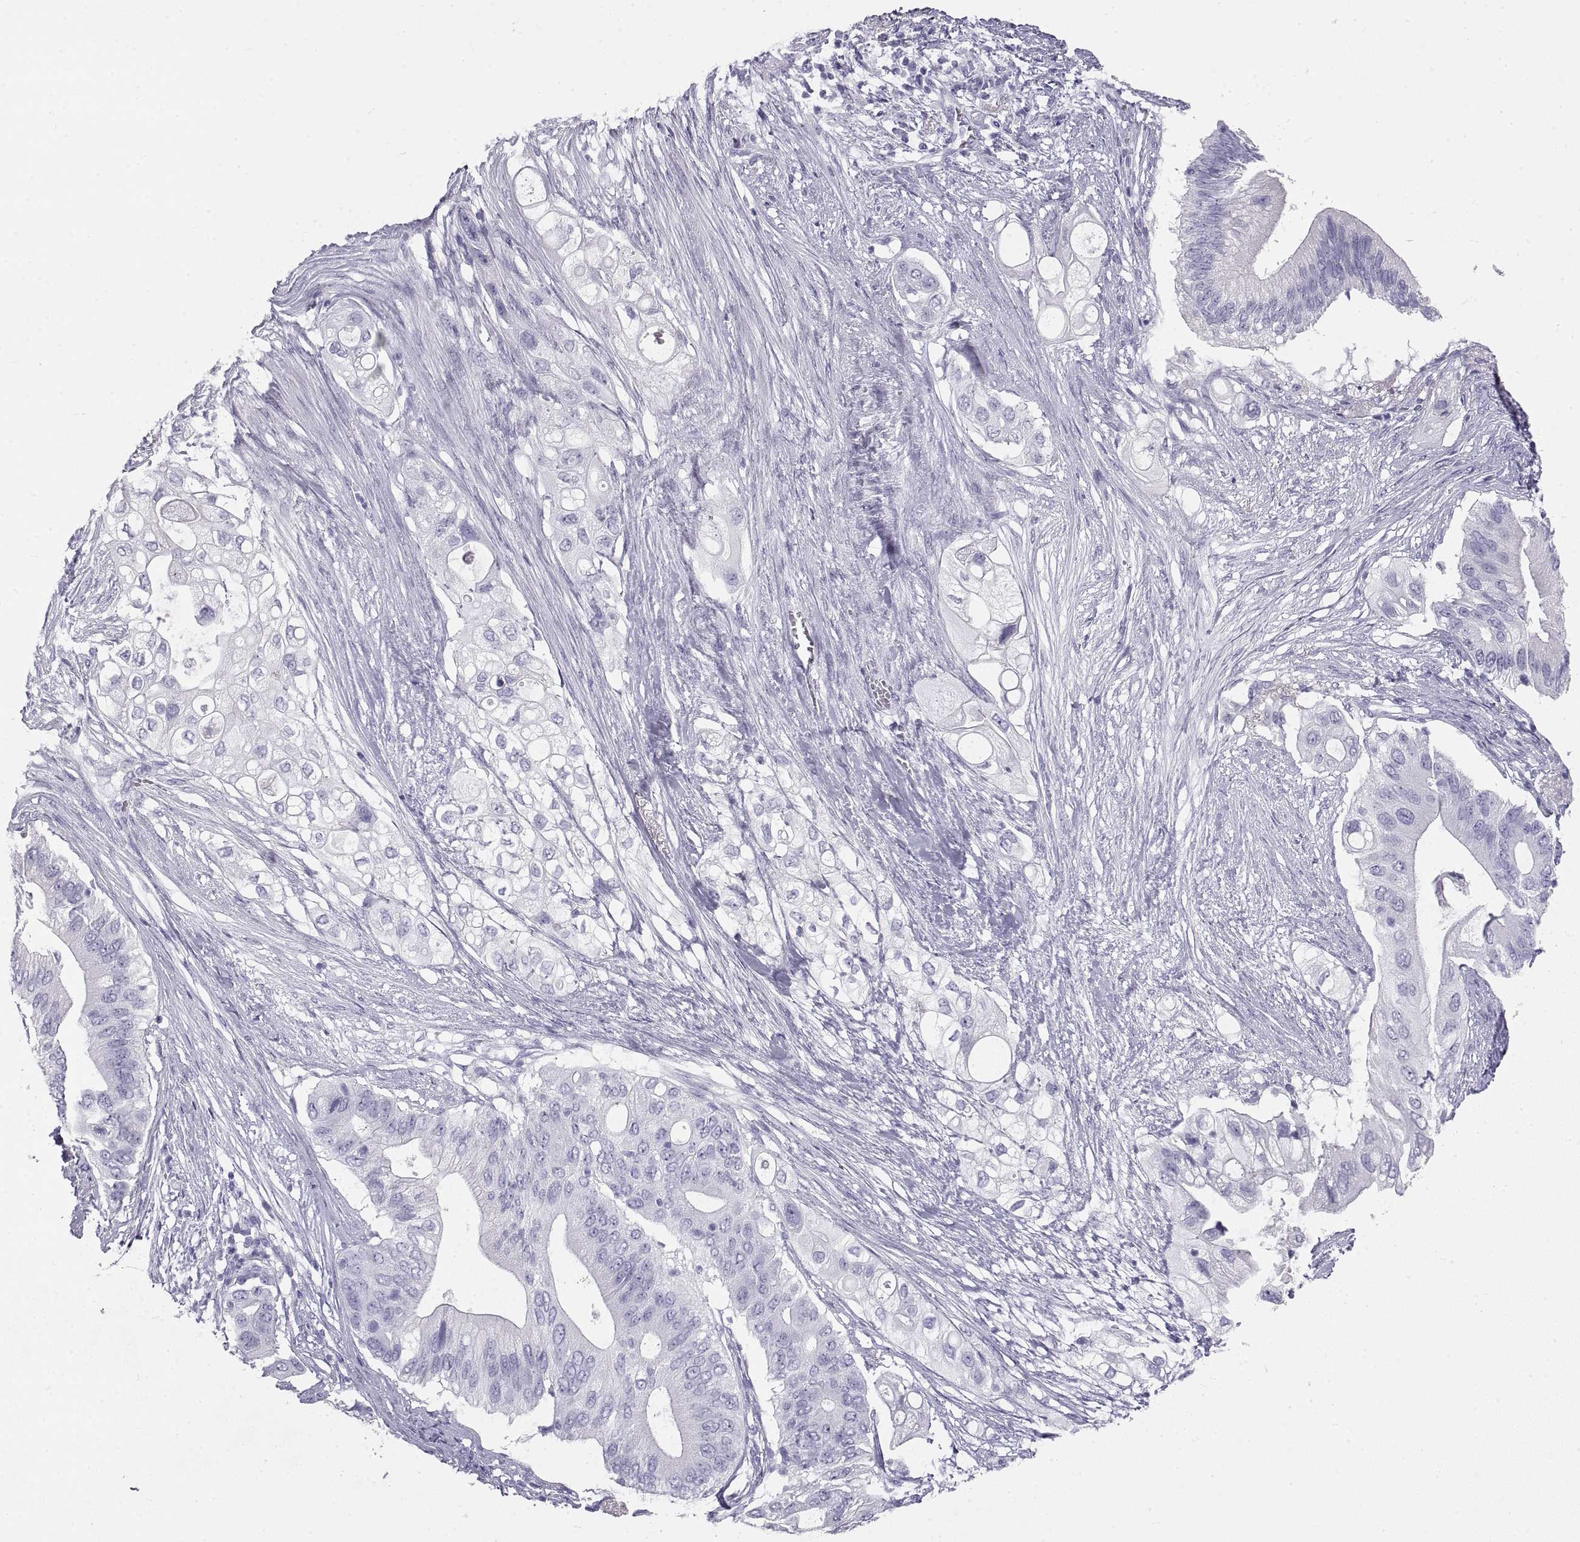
{"staining": {"intensity": "negative", "quantity": "none", "location": "none"}, "tissue": "pancreatic cancer", "cell_type": "Tumor cells", "image_type": "cancer", "snomed": [{"axis": "morphology", "description": "Adenocarcinoma, NOS"}, {"axis": "topography", "description": "Pancreas"}], "caption": "Immunohistochemistry of human pancreatic cancer (adenocarcinoma) reveals no expression in tumor cells.", "gene": "RLBP1", "patient": {"sex": "female", "age": 72}}